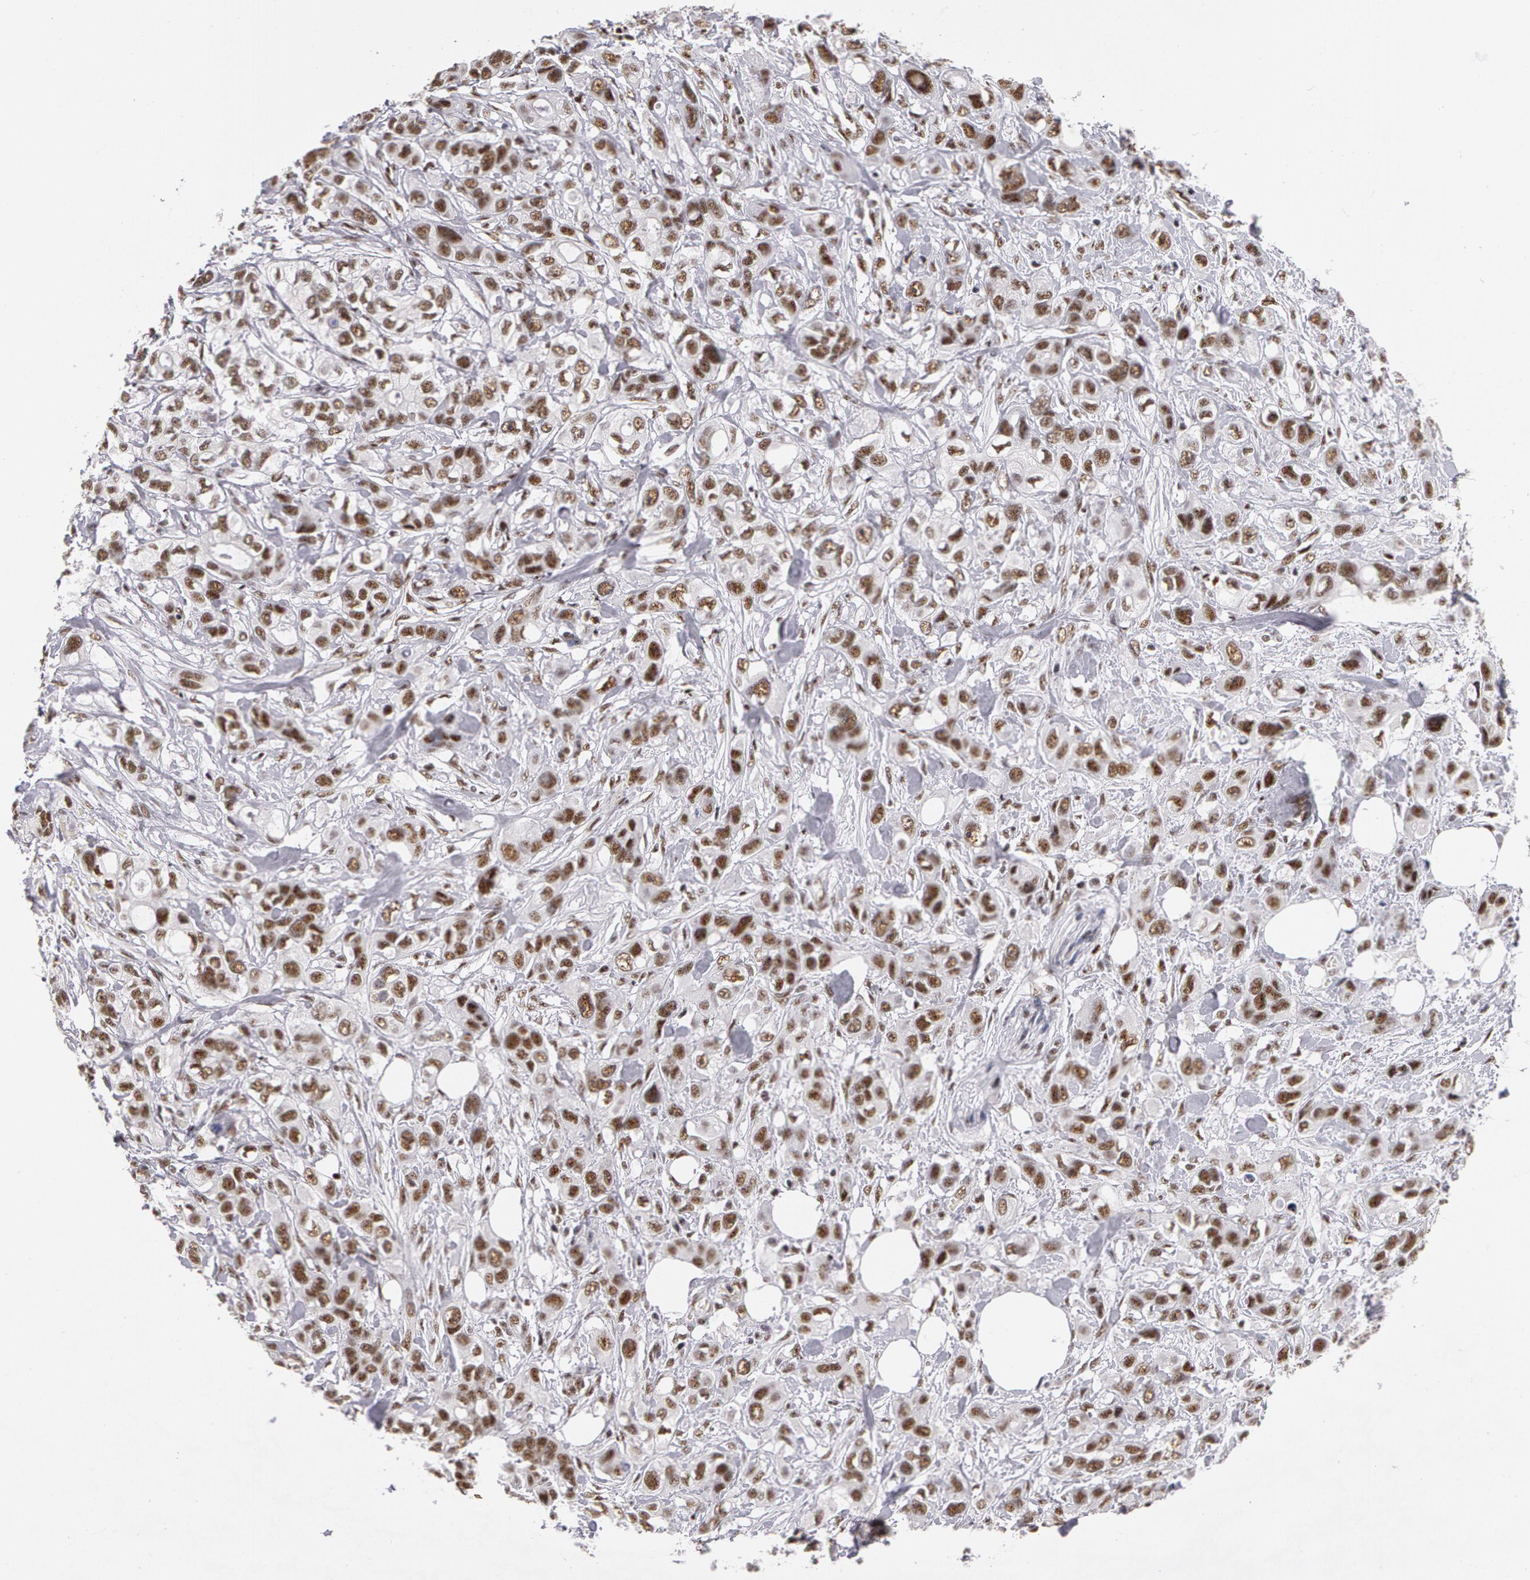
{"staining": {"intensity": "moderate", "quantity": ">75%", "location": "nuclear"}, "tissue": "stomach cancer", "cell_type": "Tumor cells", "image_type": "cancer", "snomed": [{"axis": "morphology", "description": "Adenocarcinoma, NOS"}, {"axis": "topography", "description": "Stomach, upper"}], "caption": "Immunohistochemical staining of adenocarcinoma (stomach) reveals medium levels of moderate nuclear protein positivity in about >75% of tumor cells.", "gene": "PNN", "patient": {"sex": "male", "age": 47}}